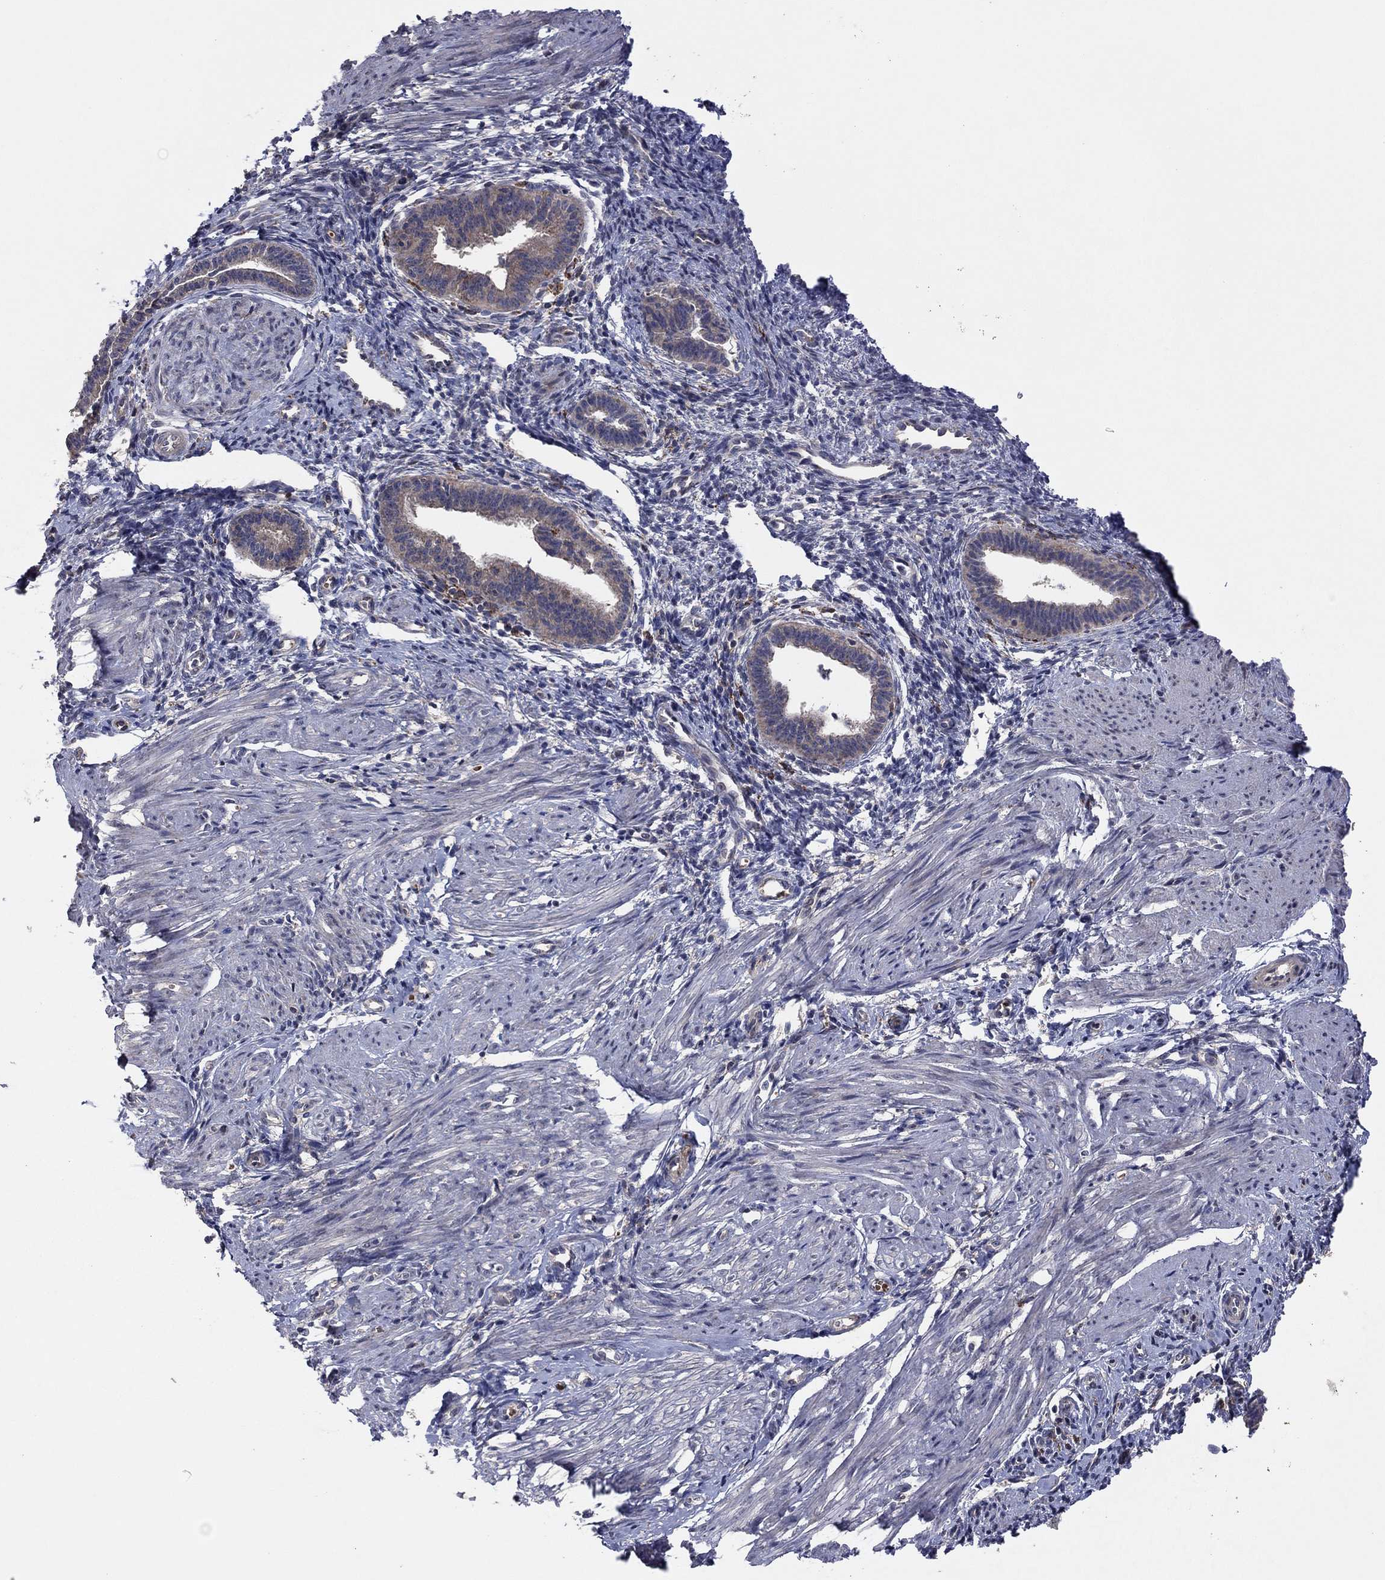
{"staining": {"intensity": "negative", "quantity": "none", "location": "none"}, "tissue": "endometrium", "cell_type": "Cells in endometrial stroma", "image_type": "normal", "snomed": [{"axis": "morphology", "description": "Normal tissue, NOS"}, {"axis": "topography", "description": "Cervix"}, {"axis": "topography", "description": "Endometrium"}], "caption": "A high-resolution histopathology image shows IHC staining of benign endometrium, which demonstrates no significant positivity in cells in endometrial stroma.", "gene": "MEA1", "patient": {"sex": "female", "age": 37}}